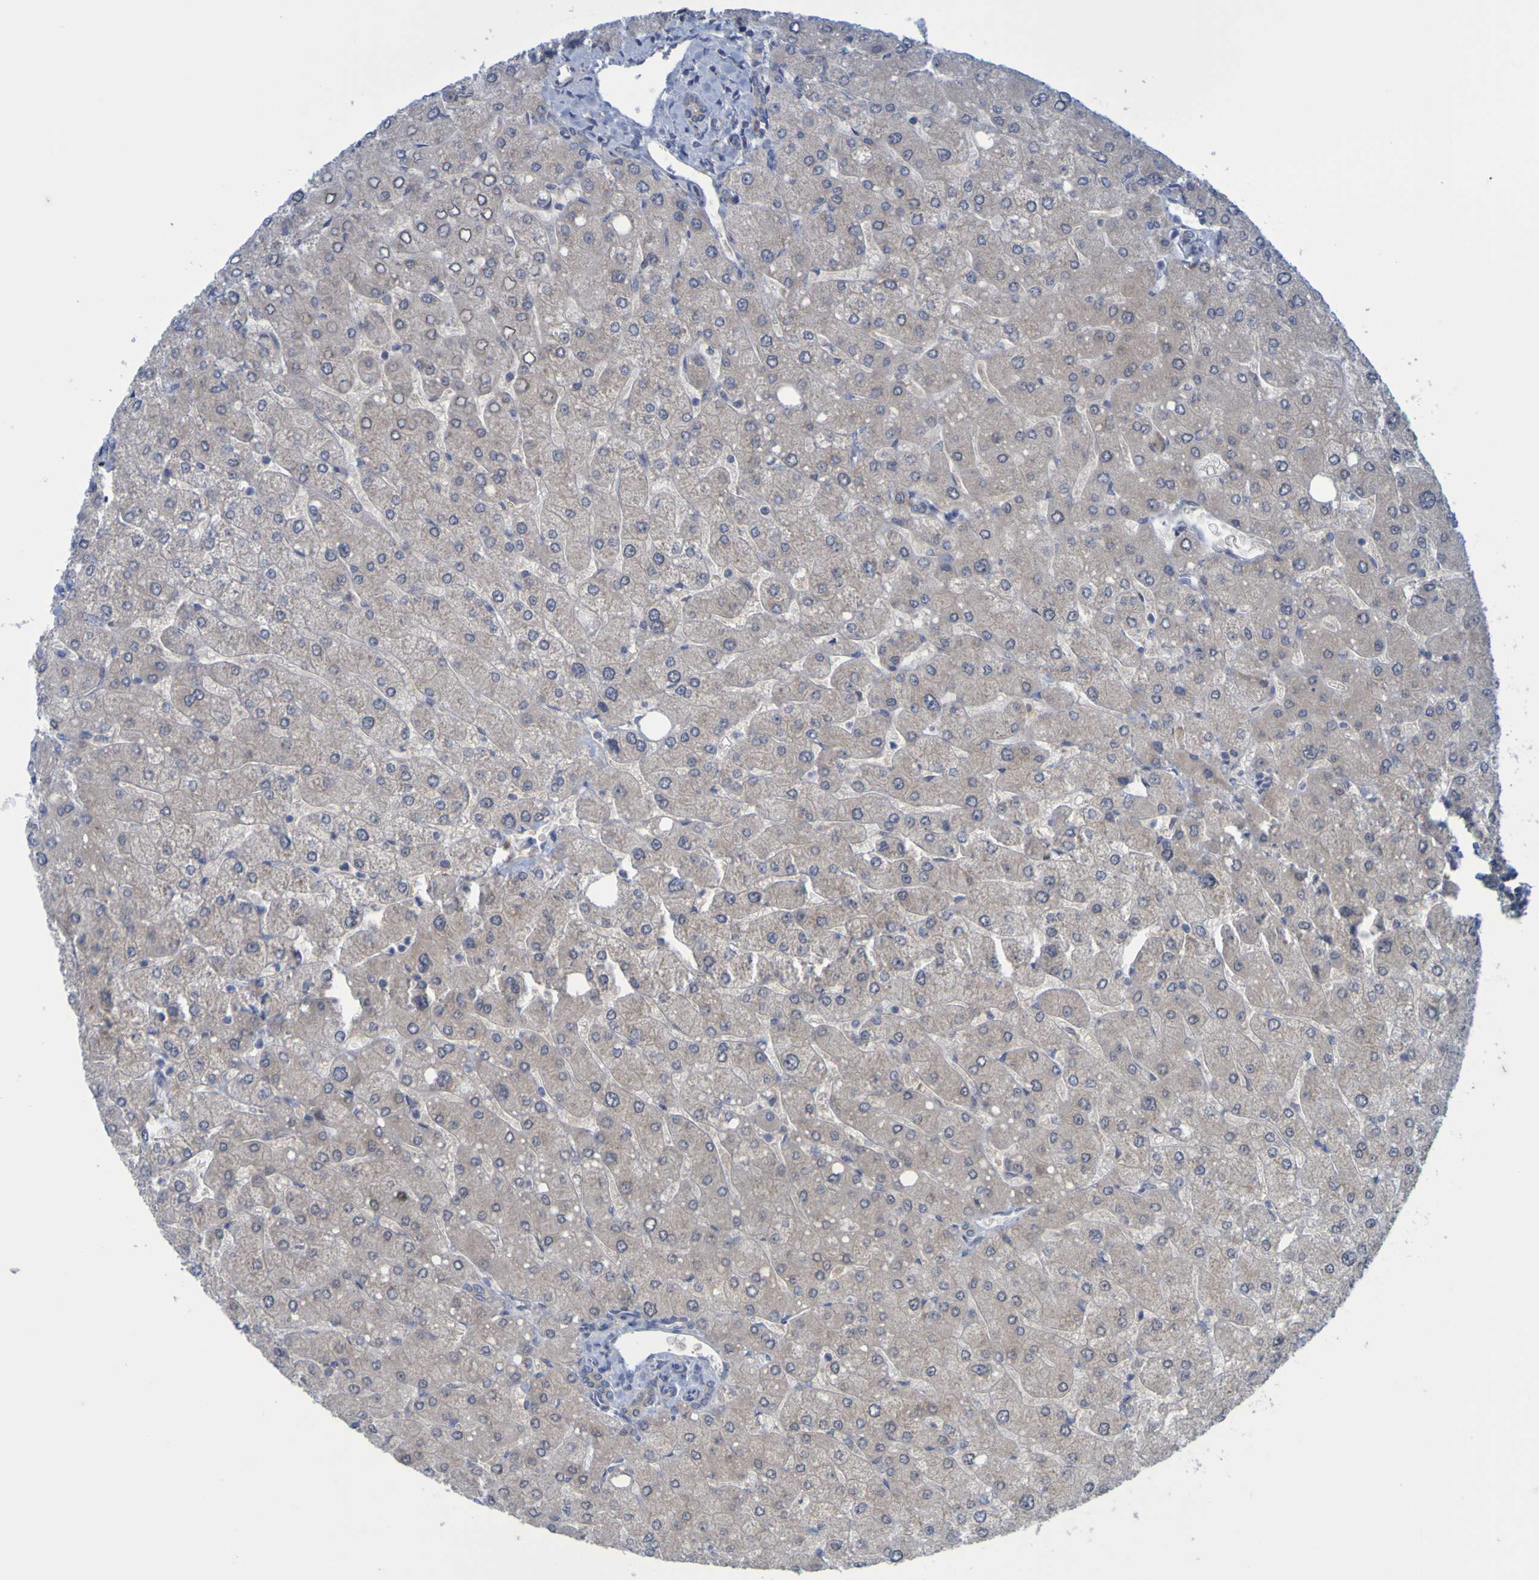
{"staining": {"intensity": "moderate", "quantity": ">75%", "location": "cytoplasmic/membranous"}, "tissue": "liver", "cell_type": "Cholangiocytes", "image_type": "normal", "snomed": [{"axis": "morphology", "description": "Normal tissue, NOS"}, {"axis": "topography", "description": "Liver"}], "caption": "Immunohistochemistry (IHC) micrograph of normal liver: liver stained using immunohistochemistry demonstrates medium levels of moderate protein expression localized specifically in the cytoplasmic/membranous of cholangiocytes, appearing as a cytoplasmic/membranous brown color.", "gene": "MOGS", "patient": {"sex": "male", "age": 55}}